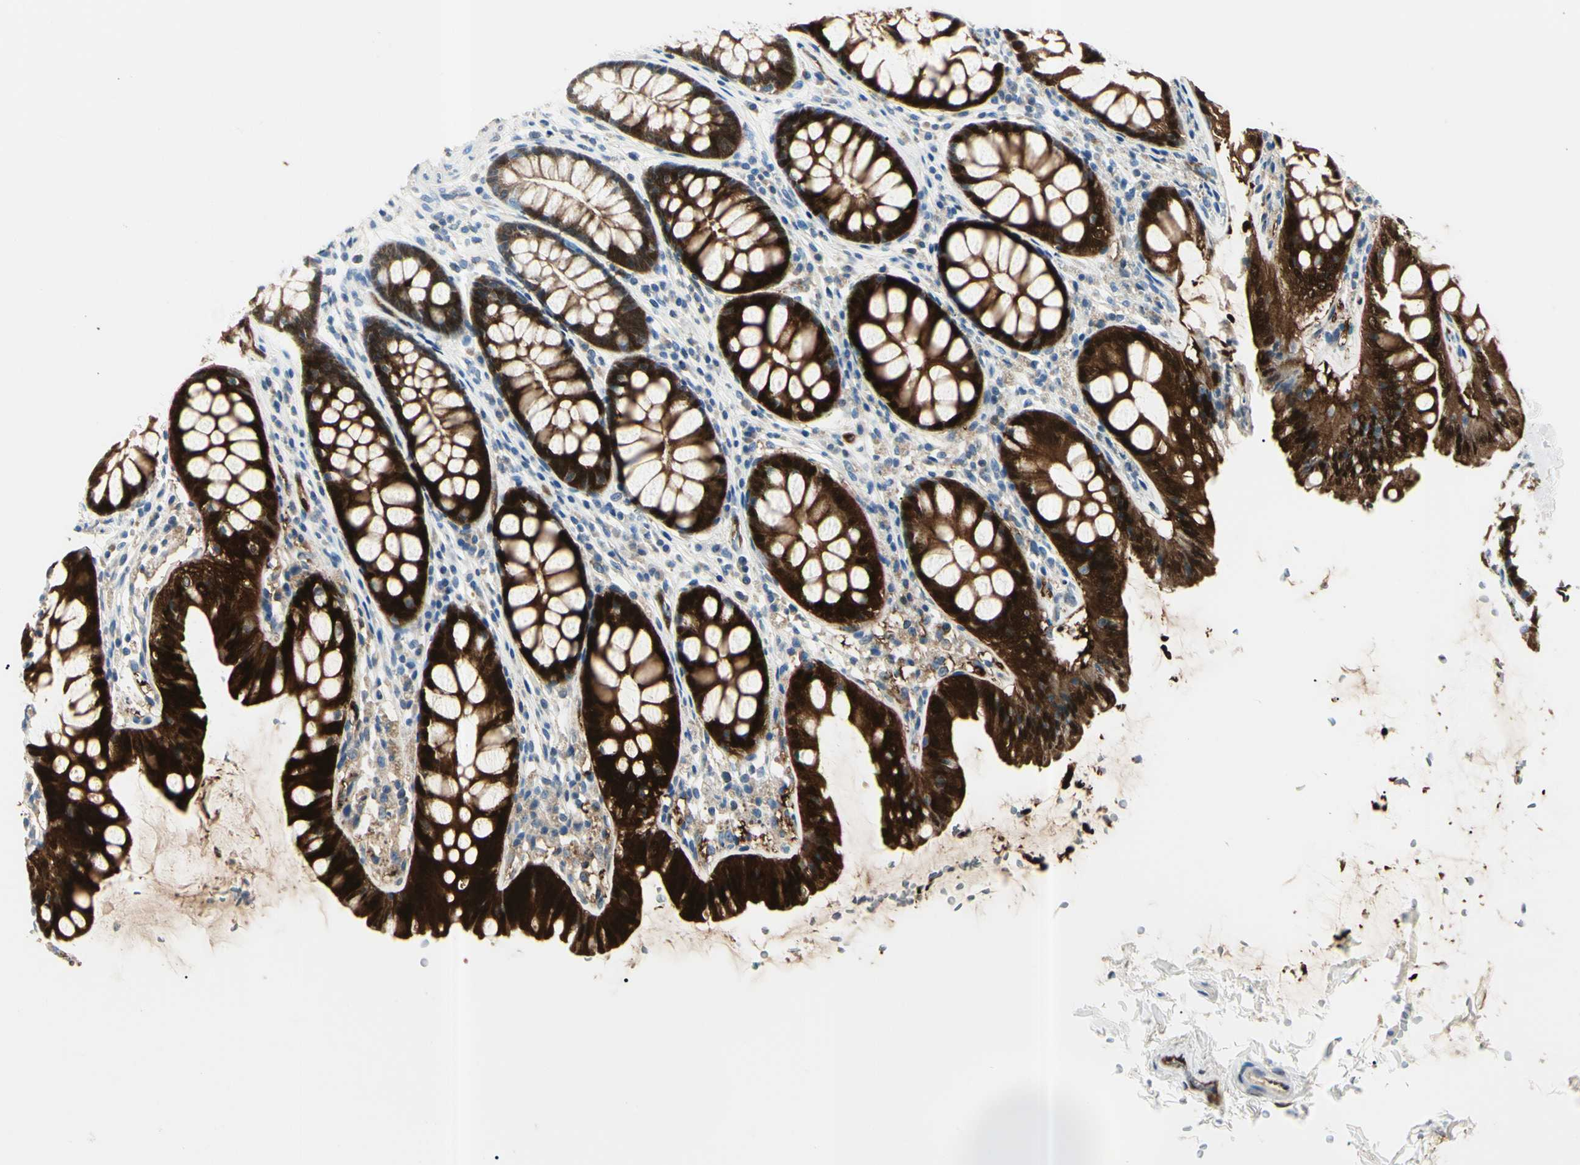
{"staining": {"intensity": "strong", "quantity": ">75%", "location": "cytoplasmic/membranous,nuclear"}, "tissue": "colon", "cell_type": "Endothelial cells", "image_type": "normal", "snomed": [{"axis": "morphology", "description": "Normal tissue, NOS"}, {"axis": "topography", "description": "Colon"}], "caption": "Immunohistochemistry (IHC) image of benign colon: colon stained using IHC displays high levels of strong protein expression localized specifically in the cytoplasmic/membranous,nuclear of endothelial cells, appearing as a cytoplasmic/membranous,nuclear brown color.", "gene": "AKR1C3", "patient": {"sex": "female", "age": 55}}